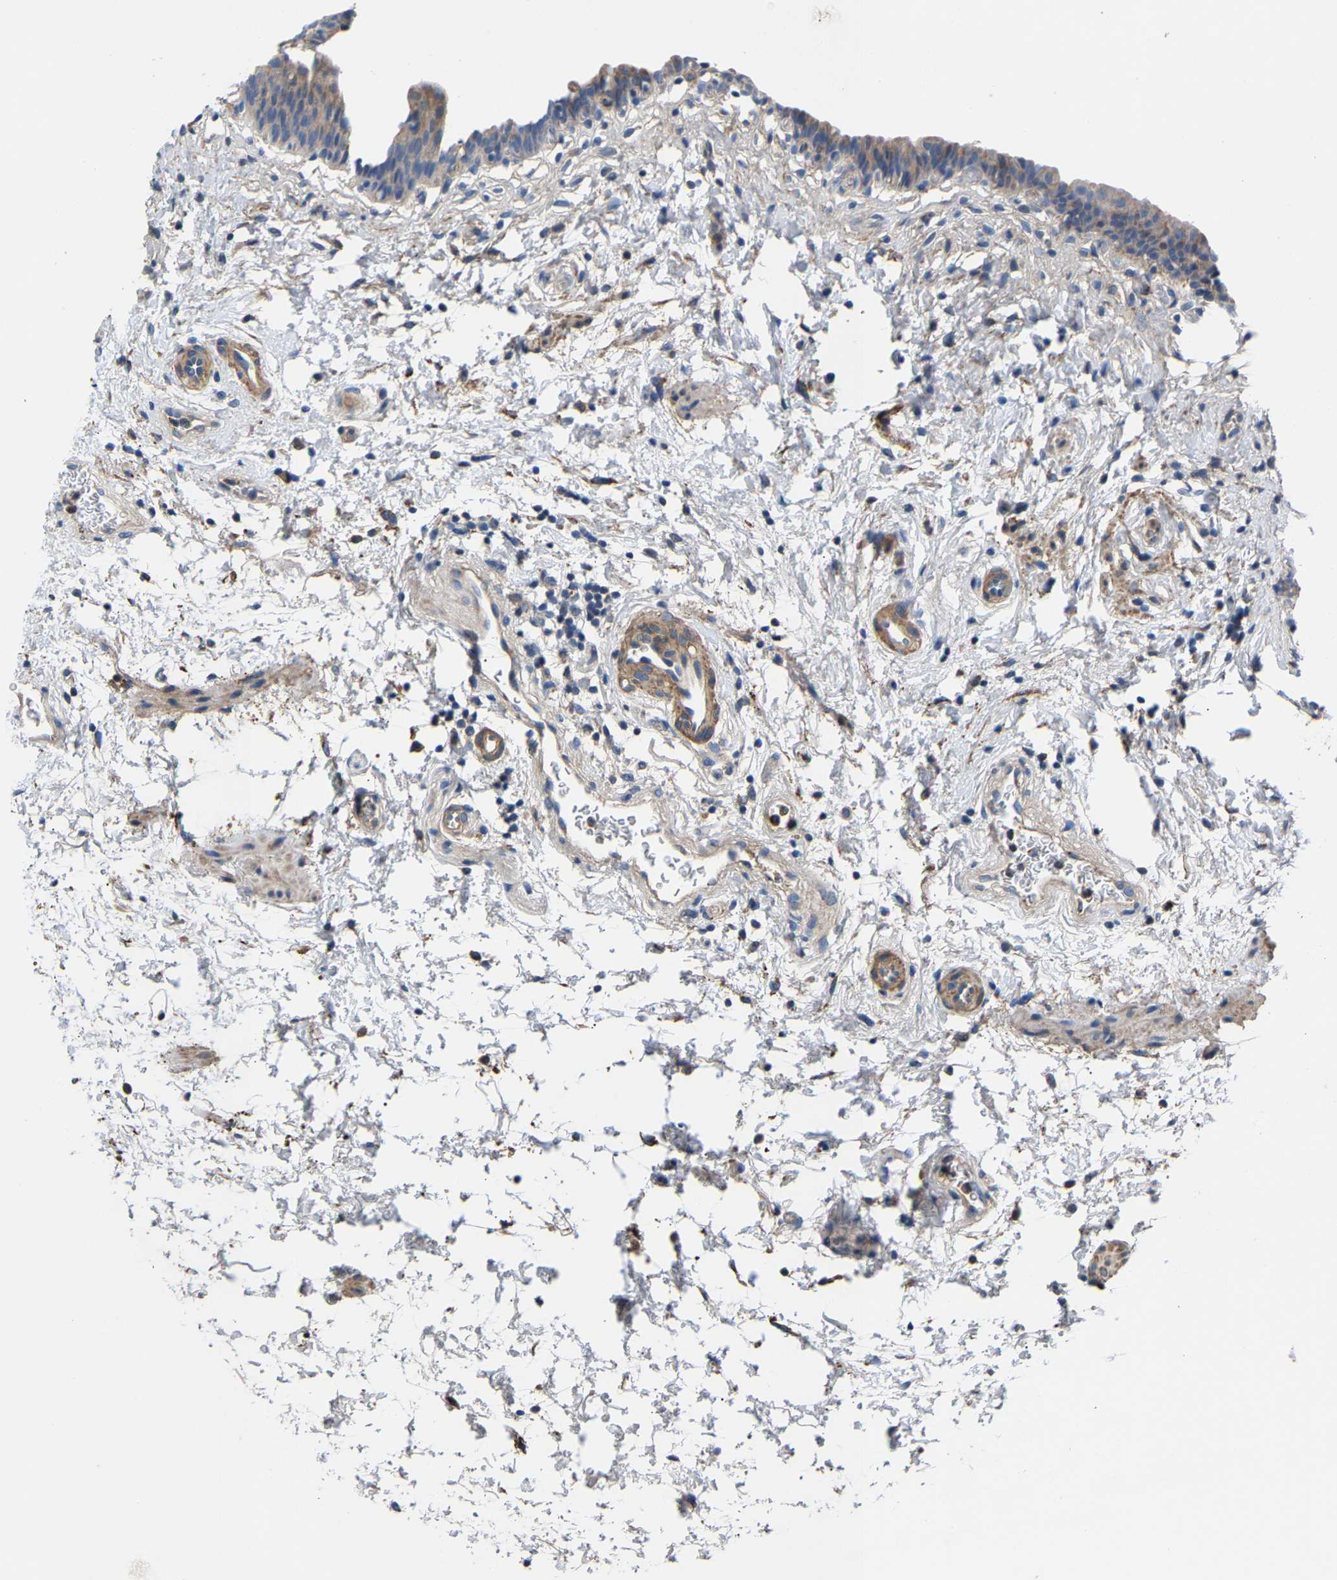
{"staining": {"intensity": "weak", "quantity": "<25%", "location": "cytoplasmic/membranous"}, "tissue": "urinary bladder", "cell_type": "Urothelial cells", "image_type": "normal", "snomed": [{"axis": "morphology", "description": "Normal tissue, NOS"}, {"axis": "topography", "description": "Urinary bladder"}], "caption": "This image is of normal urinary bladder stained with IHC to label a protein in brown with the nuclei are counter-stained blue. There is no positivity in urothelial cells. (Brightfield microscopy of DAB IHC at high magnification).", "gene": "CCDC171", "patient": {"sex": "male", "age": 37}}